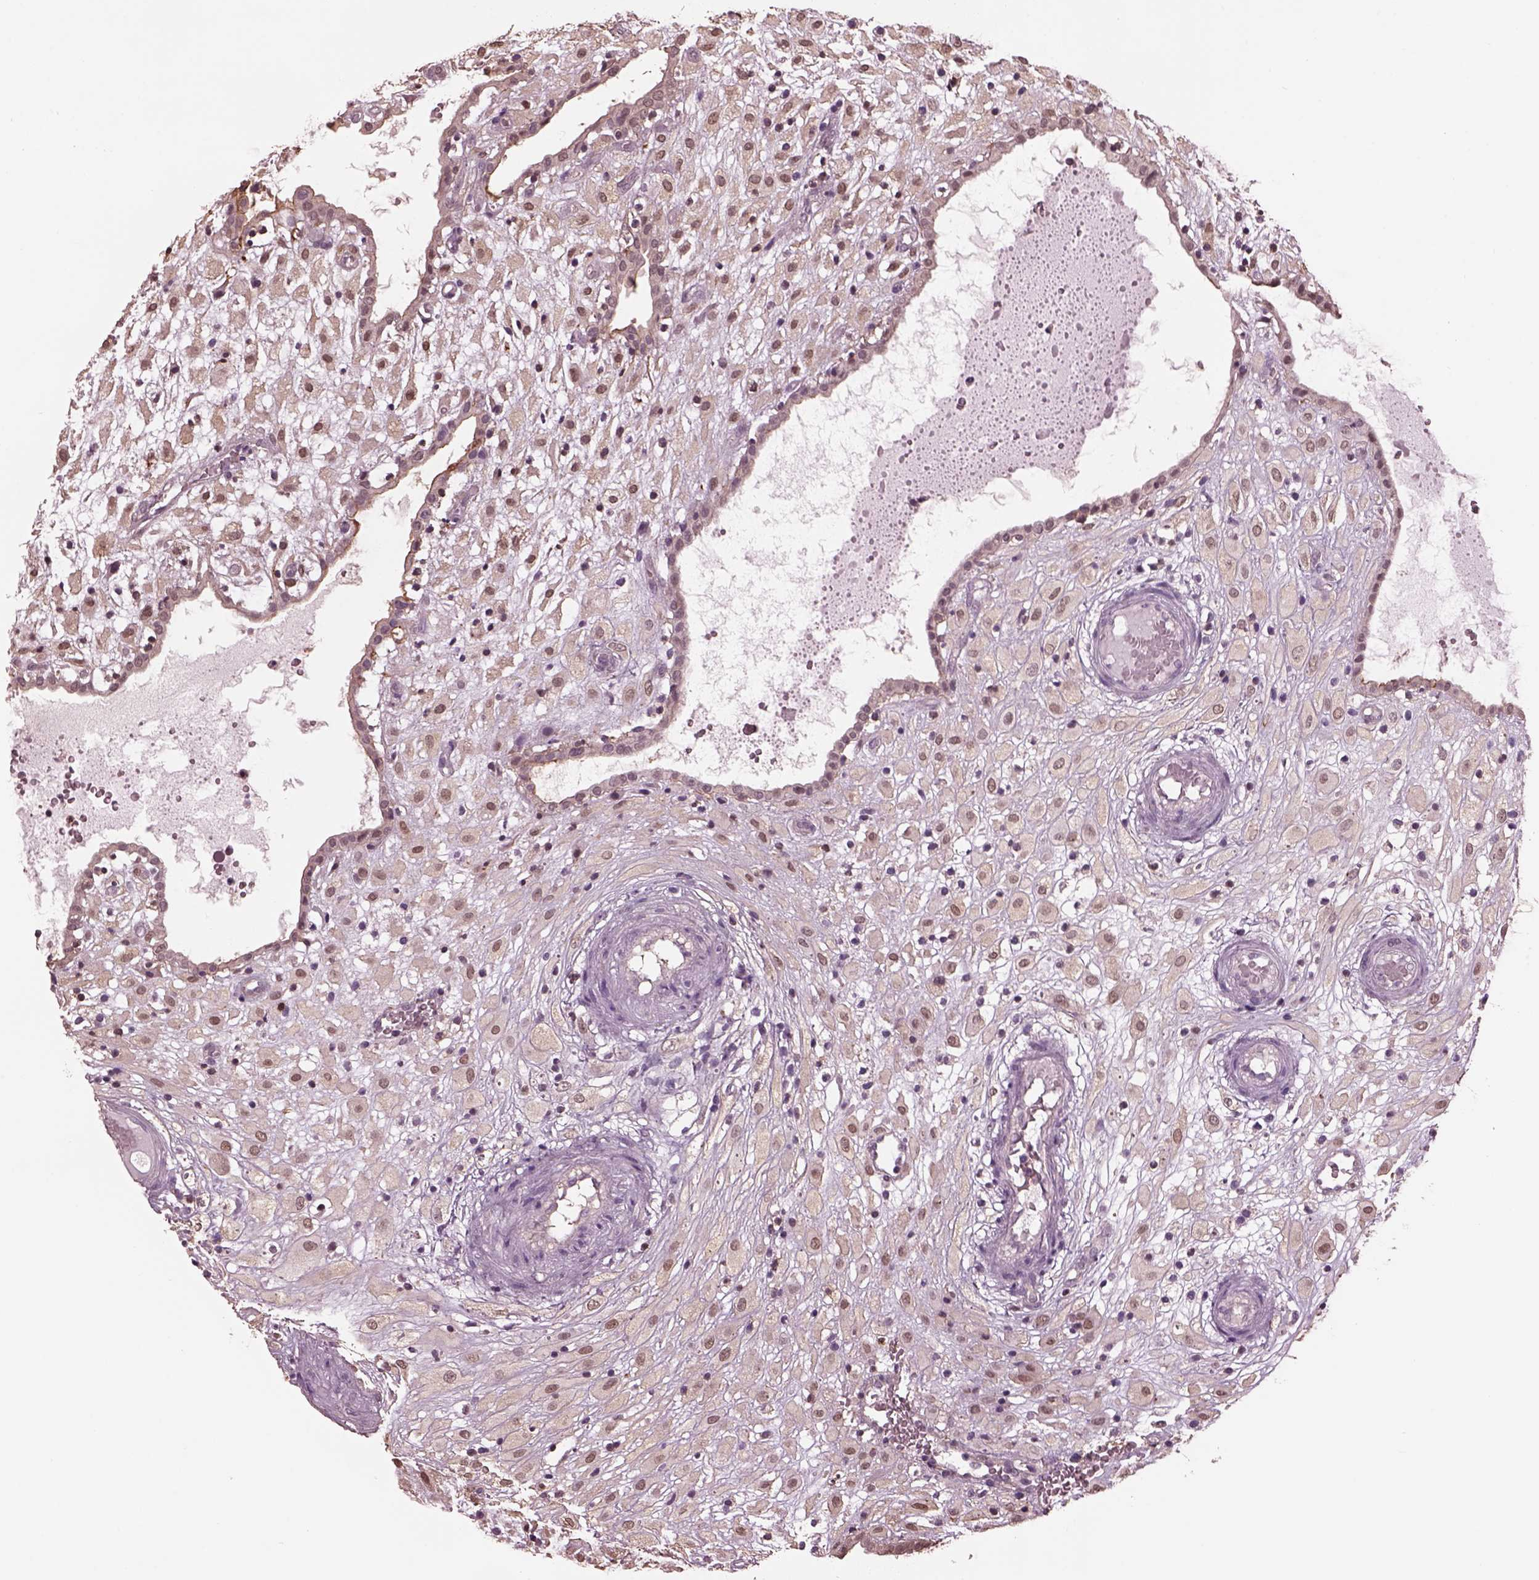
{"staining": {"intensity": "weak", "quantity": "<25%", "location": "nuclear"}, "tissue": "placenta", "cell_type": "Decidual cells", "image_type": "normal", "snomed": [{"axis": "morphology", "description": "Normal tissue, NOS"}, {"axis": "topography", "description": "Placenta"}], "caption": "Unremarkable placenta was stained to show a protein in brown. There is no significant expression in decidual cells. (DAB immunohistochemistry (IHC) visualized using brightfield microscopy, high magnification).", "gene": "SRI", "patient": {"sex": "female", "age": 24}}